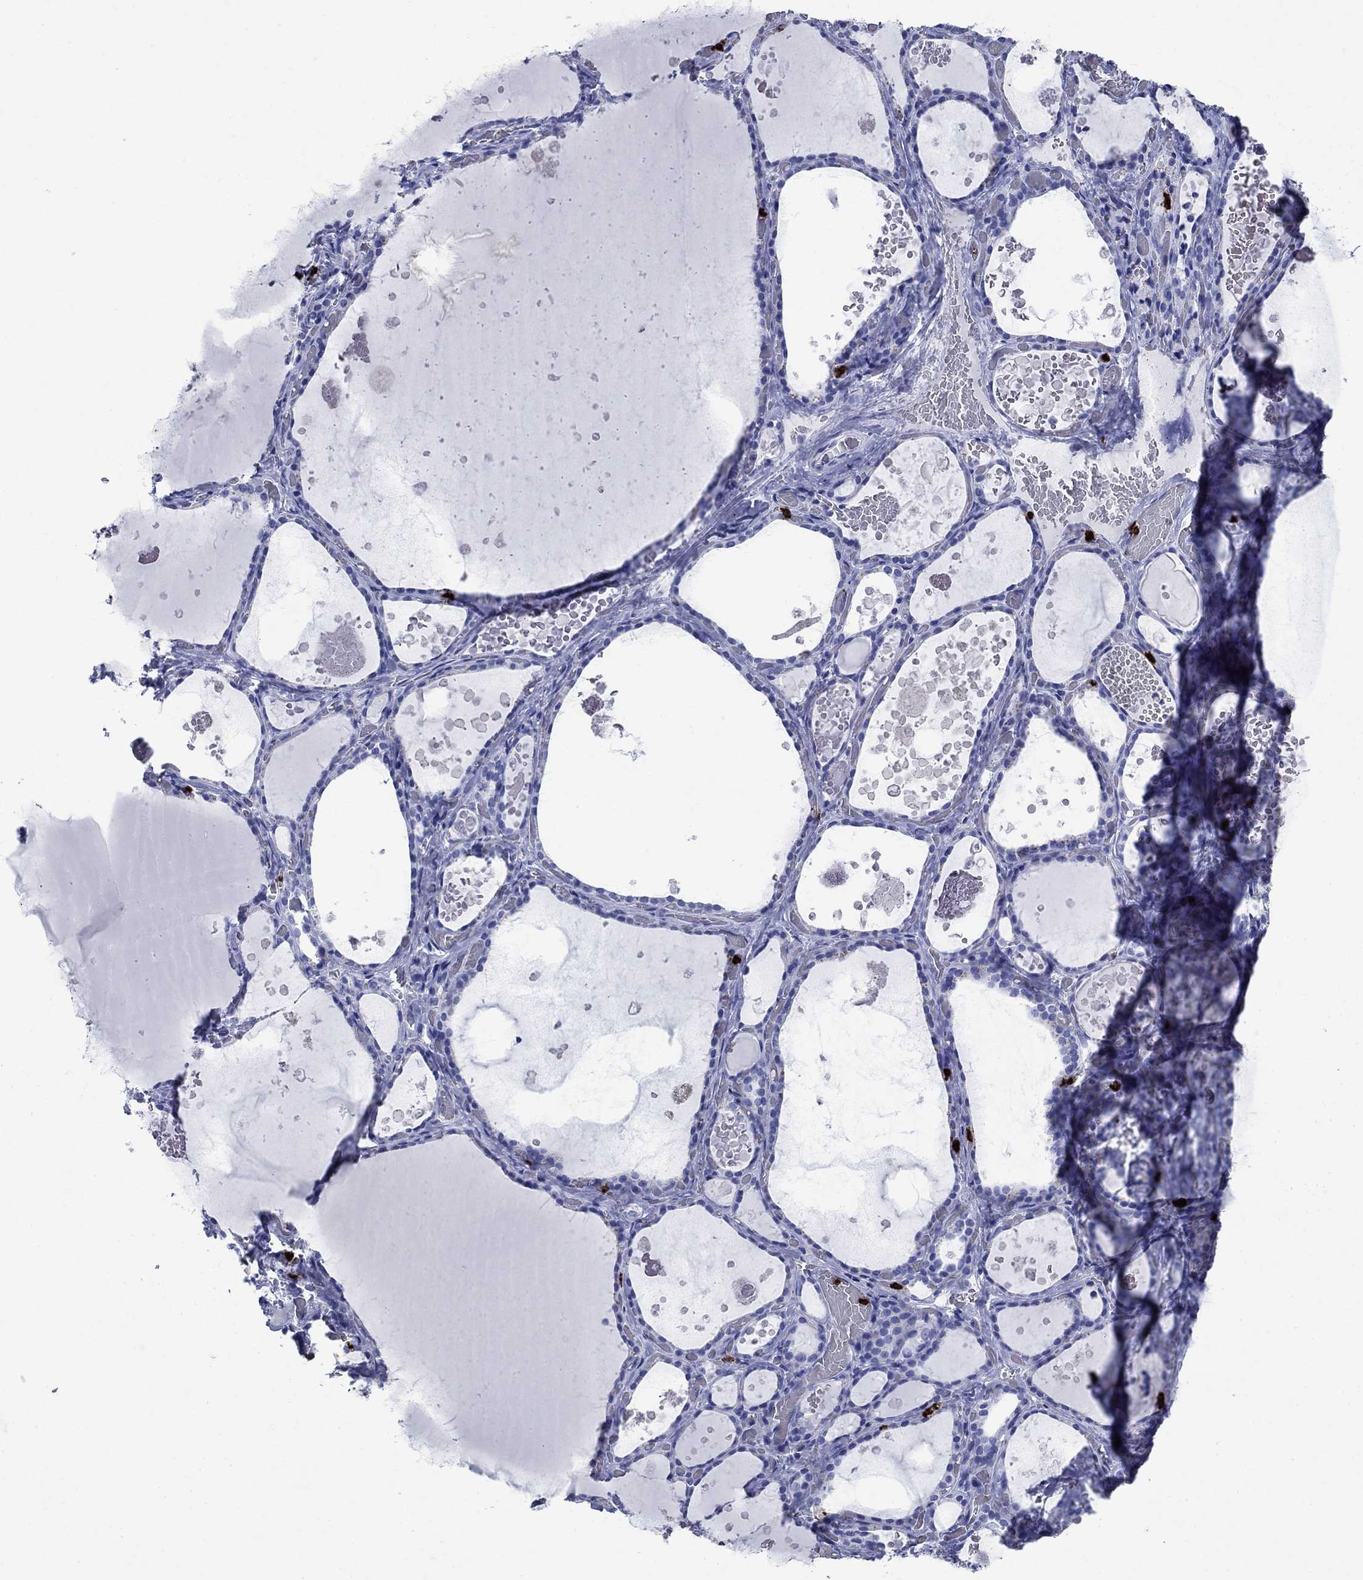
{"staining": {"intensity": "negative", "quantity": "none", "location": "none"}, "tissue": "thyroid gland", "cell_type": "Glandular cells", "image_type": "normal", "snomed": [{"axis": "morphology", "description": "Normal tissue, NOS"}, {"axis": "topography", "description": "Thyroid gland"}], "caption": "Immunohistochemistry of unremarkable human thyroid gland demonstrates no expression in glandular cells.", "gene": "AZU1", "patient": {"sex": "female", "age": 56}}